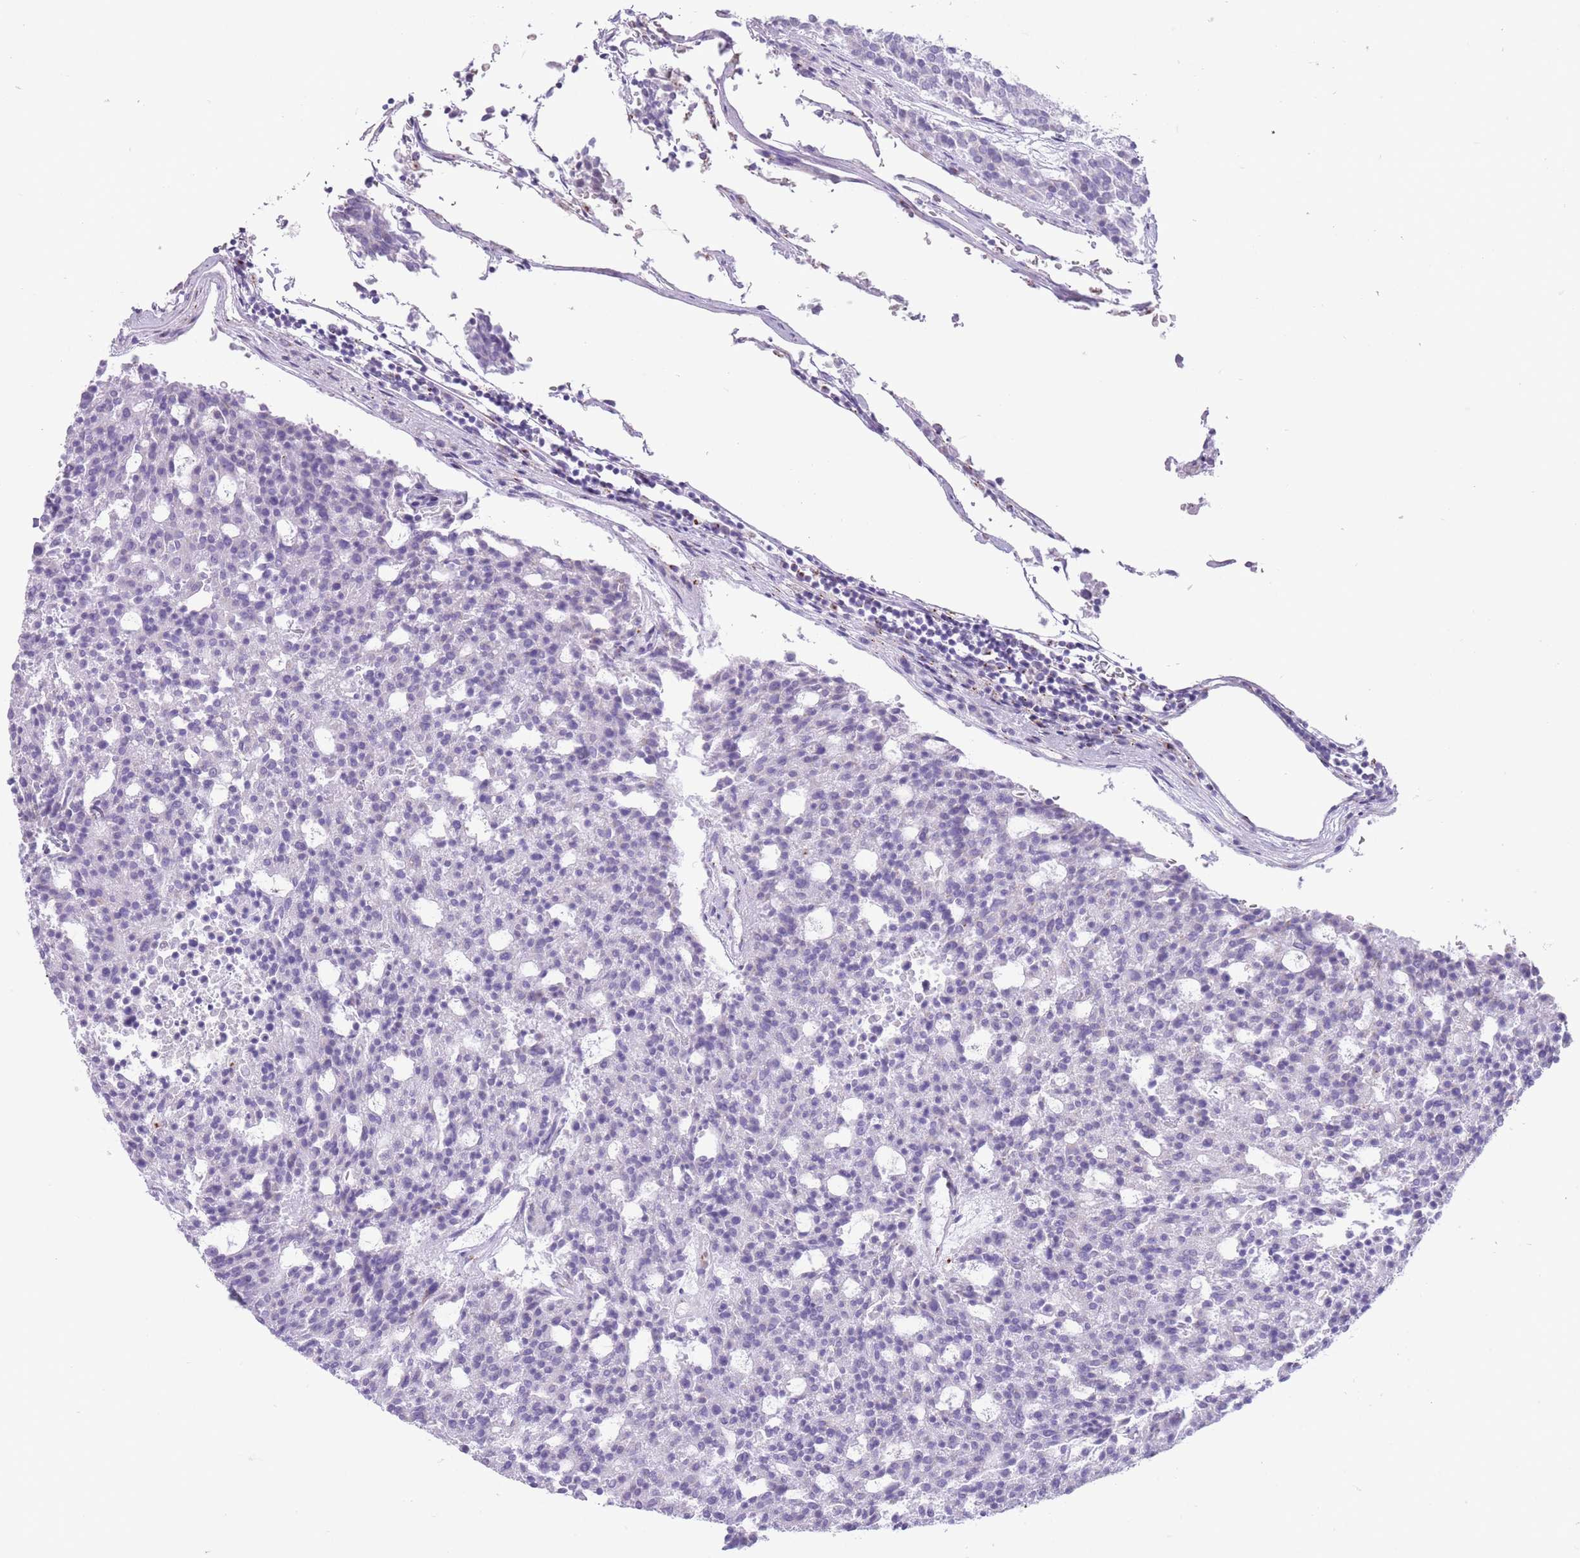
{"staining": {"intensity": "negative", "quantity": "none", "location": "none"}, "tissue": "carcinoid", "cell_type": "Tumor cells", "image_type": "cancer", "snomed": [{"axis": "morphology", "description": "Carcinoid, malignant, NOS"}, {"axis": "topography", "description": "Pancreas"}], "caption": "Human carcinoid (malignant) stained for a protein using immunohistochemistry (IHC) demonstrates no staining in tumor cells.", "gene": "B4GALT2", "patient": {"sex": "female", "age": 54}}